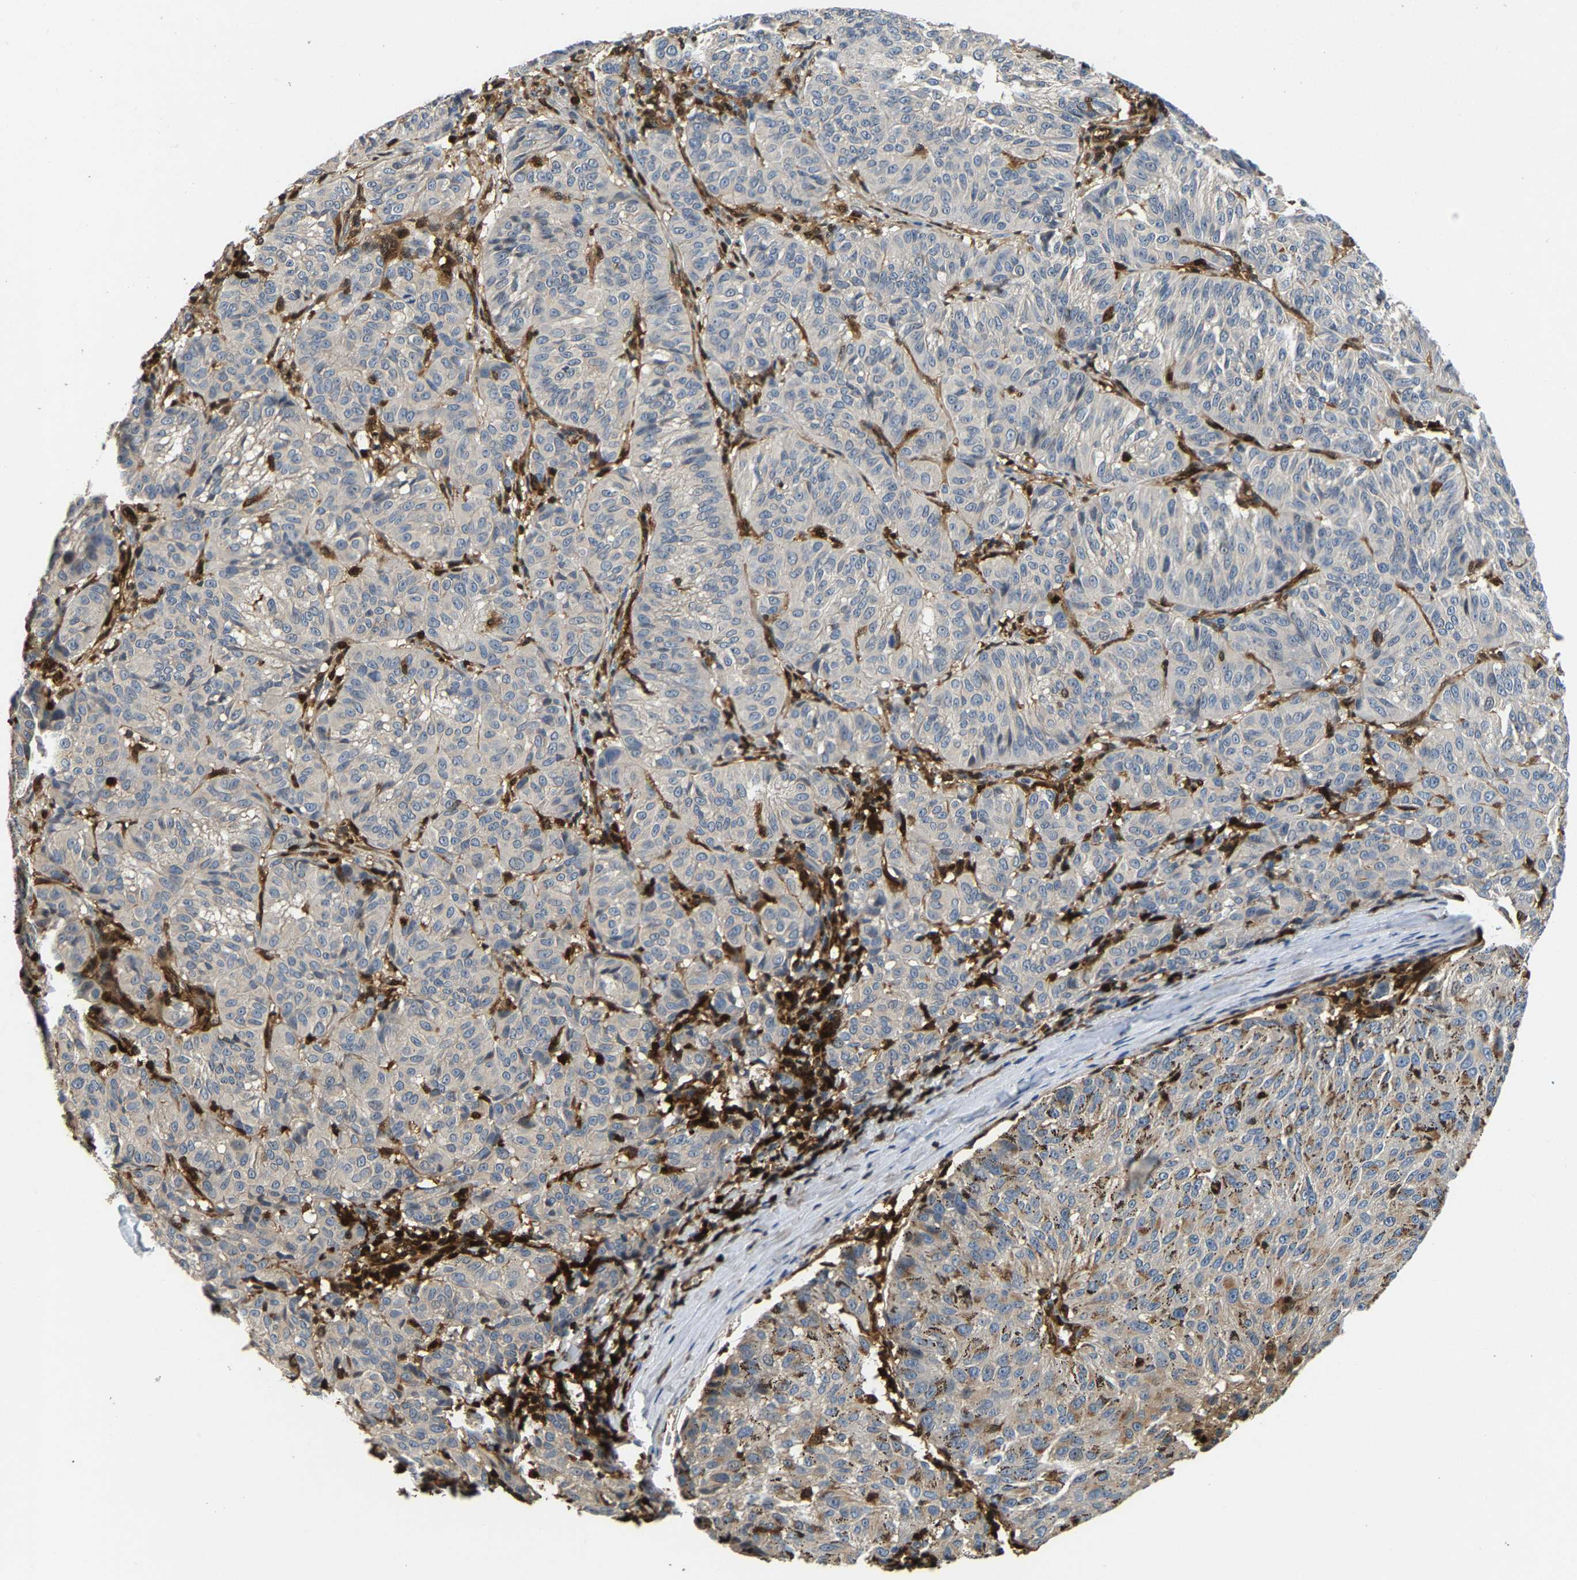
{"staining": {"intensity": "negative", "quantity": "none", "location": "none"}, "tissue": "melanoma", "cell_type": "Tumor cells", "image_type": "cancer", "snomed": [{"axis": "morphology", "description": "Malignant melanoma, NOS"}, {"axis": "topography", "description": "Skin"}], "caption": "Melanoma was stained to show a protein in brown. There is no significant expression in tumor cells. (Brightfield microscopy of DAB (3,3'-diaminobenzidine) IHC at high magnification).", "gene": "GIMAP7", "patient": {"sex": "female", "age": 72}}